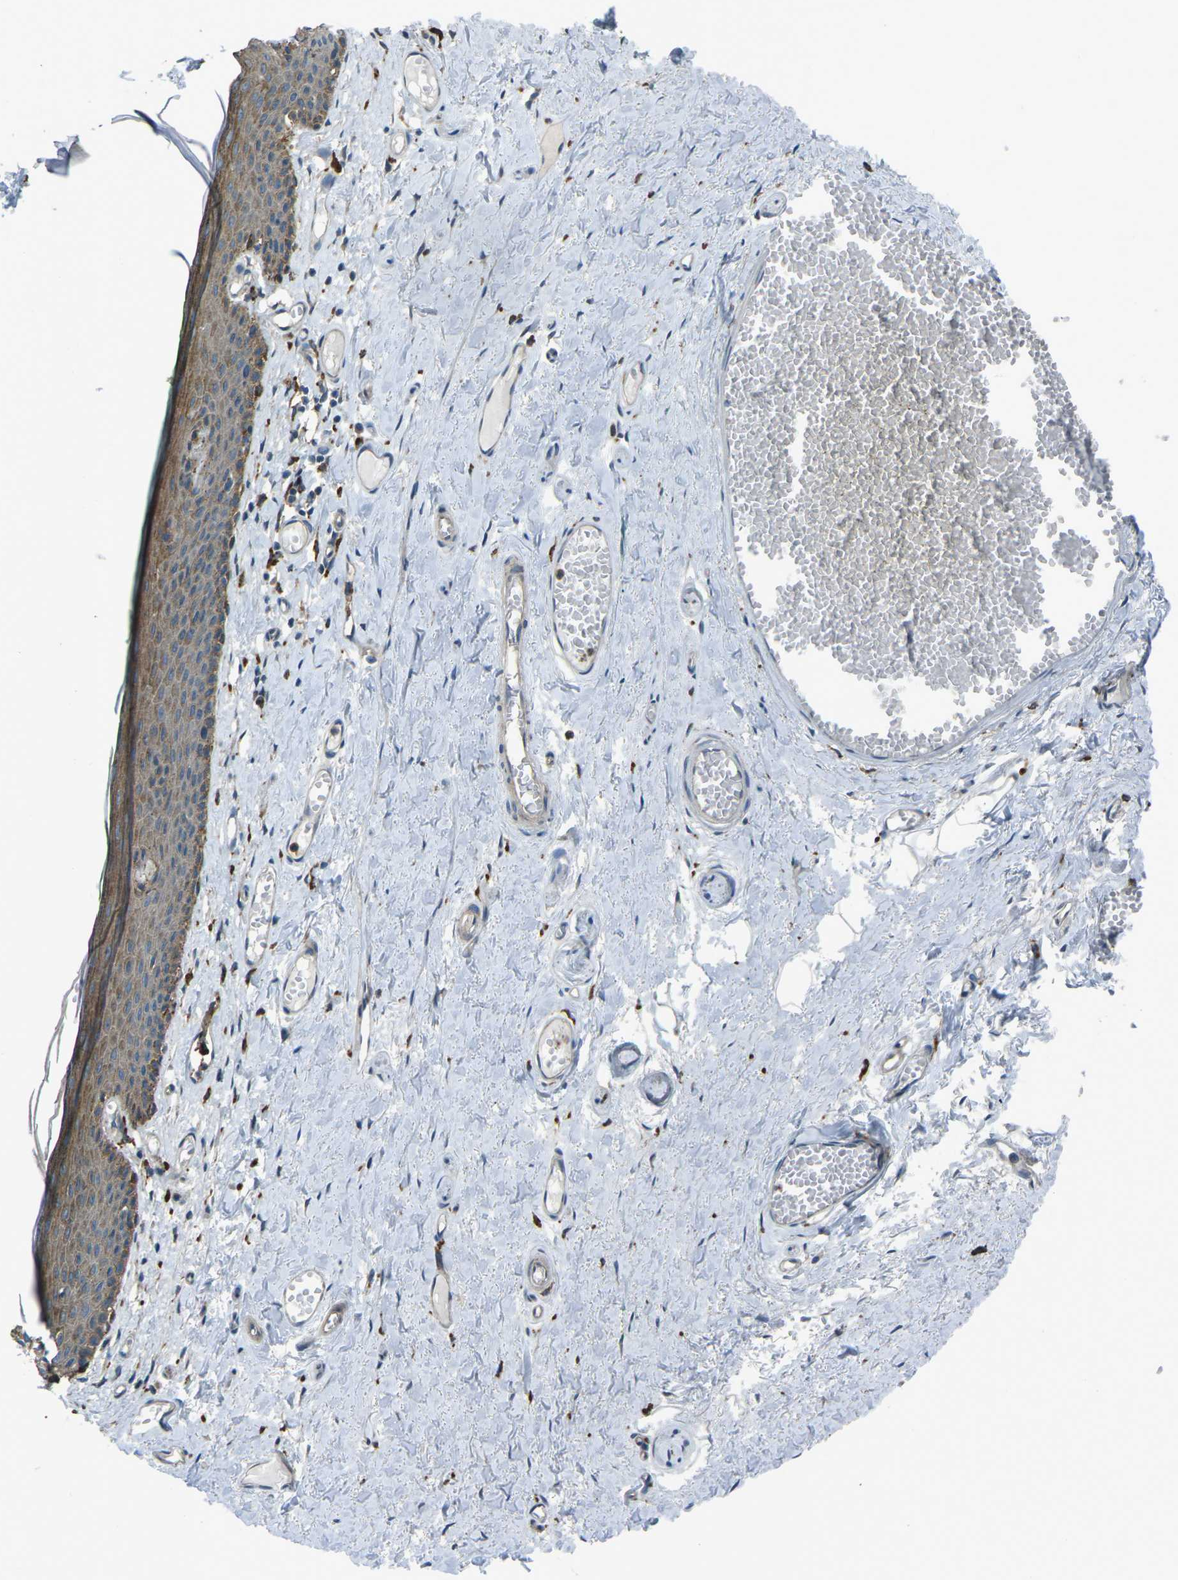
{"staining": {"intensity": "moderate", "quantity": ">75%", "location": "cytoplasmic/membranous"}, "tissue": "skin", "cell_type": "Epidermal cells", "image_type": "normal", "snomed": [{"axis": "morphology", "description": "Normal tissue, NOS"}, {"axis": "topography", "description": "Adipose tissue"}, {"axis": "topography", "description": "Vascular tissue"}, {"axis": "topography", "description": "Anal"}, {"axis": "topography", "description": "Peripheral nerve tissue"}], "caption": "About >75% of epidermal cells in benign skin show moderate cytoplasmic/membranous protein positivity as visualized by brown immunohistochemical staining.", "gene": "CDK17", "patient": {"sex": "female", "age": 54}}